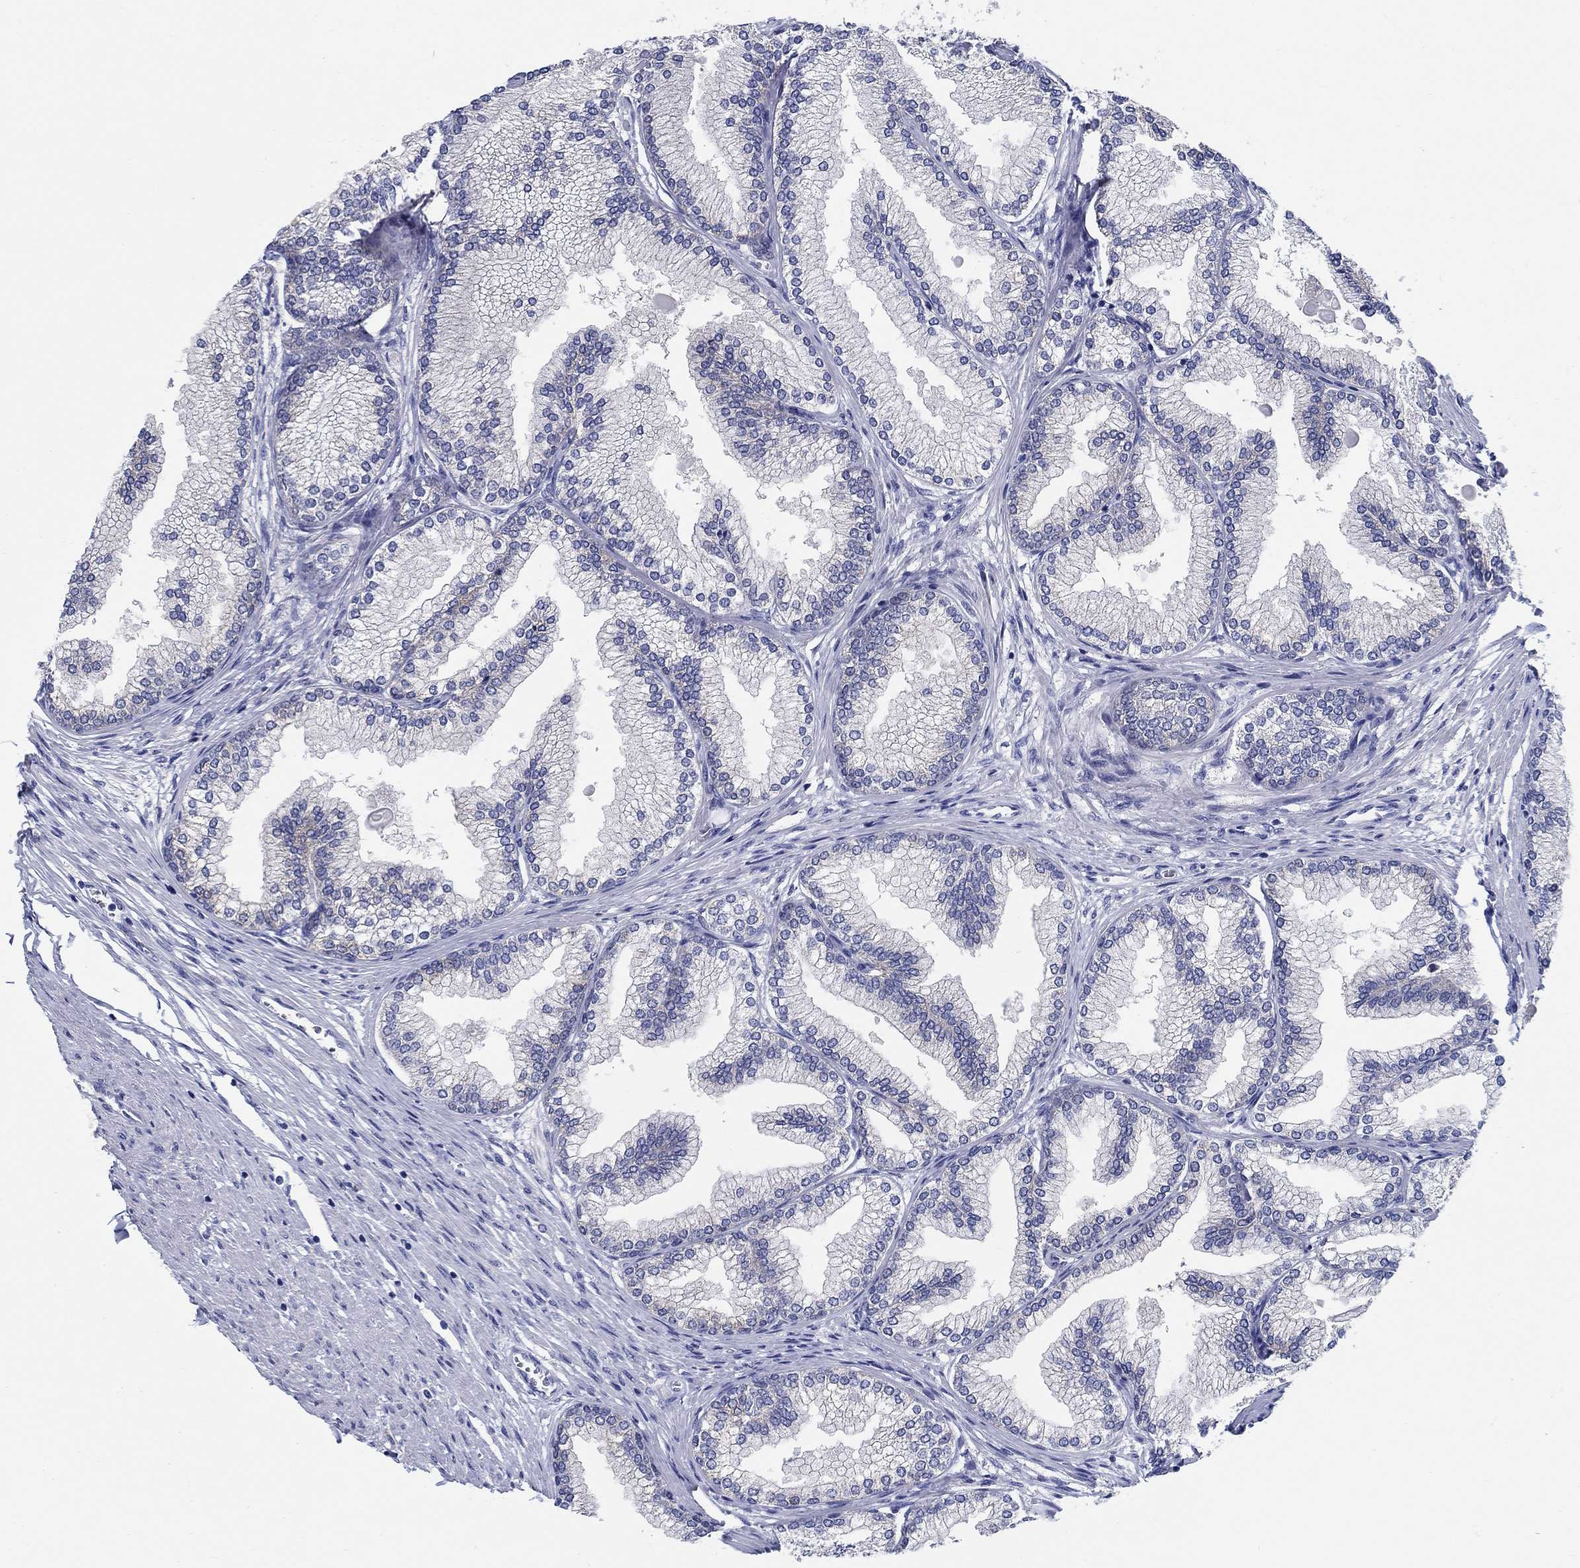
{"staining": {"intensity": "strong", "quantity": "<25%", "location": "cytoplasmic/membranous"}, "tissue": "prostate", "cell_type": "Glandular cells", "image_type": "normal", "snomed": [{"axis": "morphology", "description": "Normal tissue, NOS"}, {"axis": "topography", "description": "Prostate"}], "caption": "Protein staining of benign prostate exhibits strong cytoplasmic/membranous positivity in about <25% of glandular cells. (Stains: DAB in brown, nuclei in blue, Microscopy: brightfield microscopy at high magnification).", "gene": "RAP1GAP", "patient": {"sex": "male", "age": 72}}